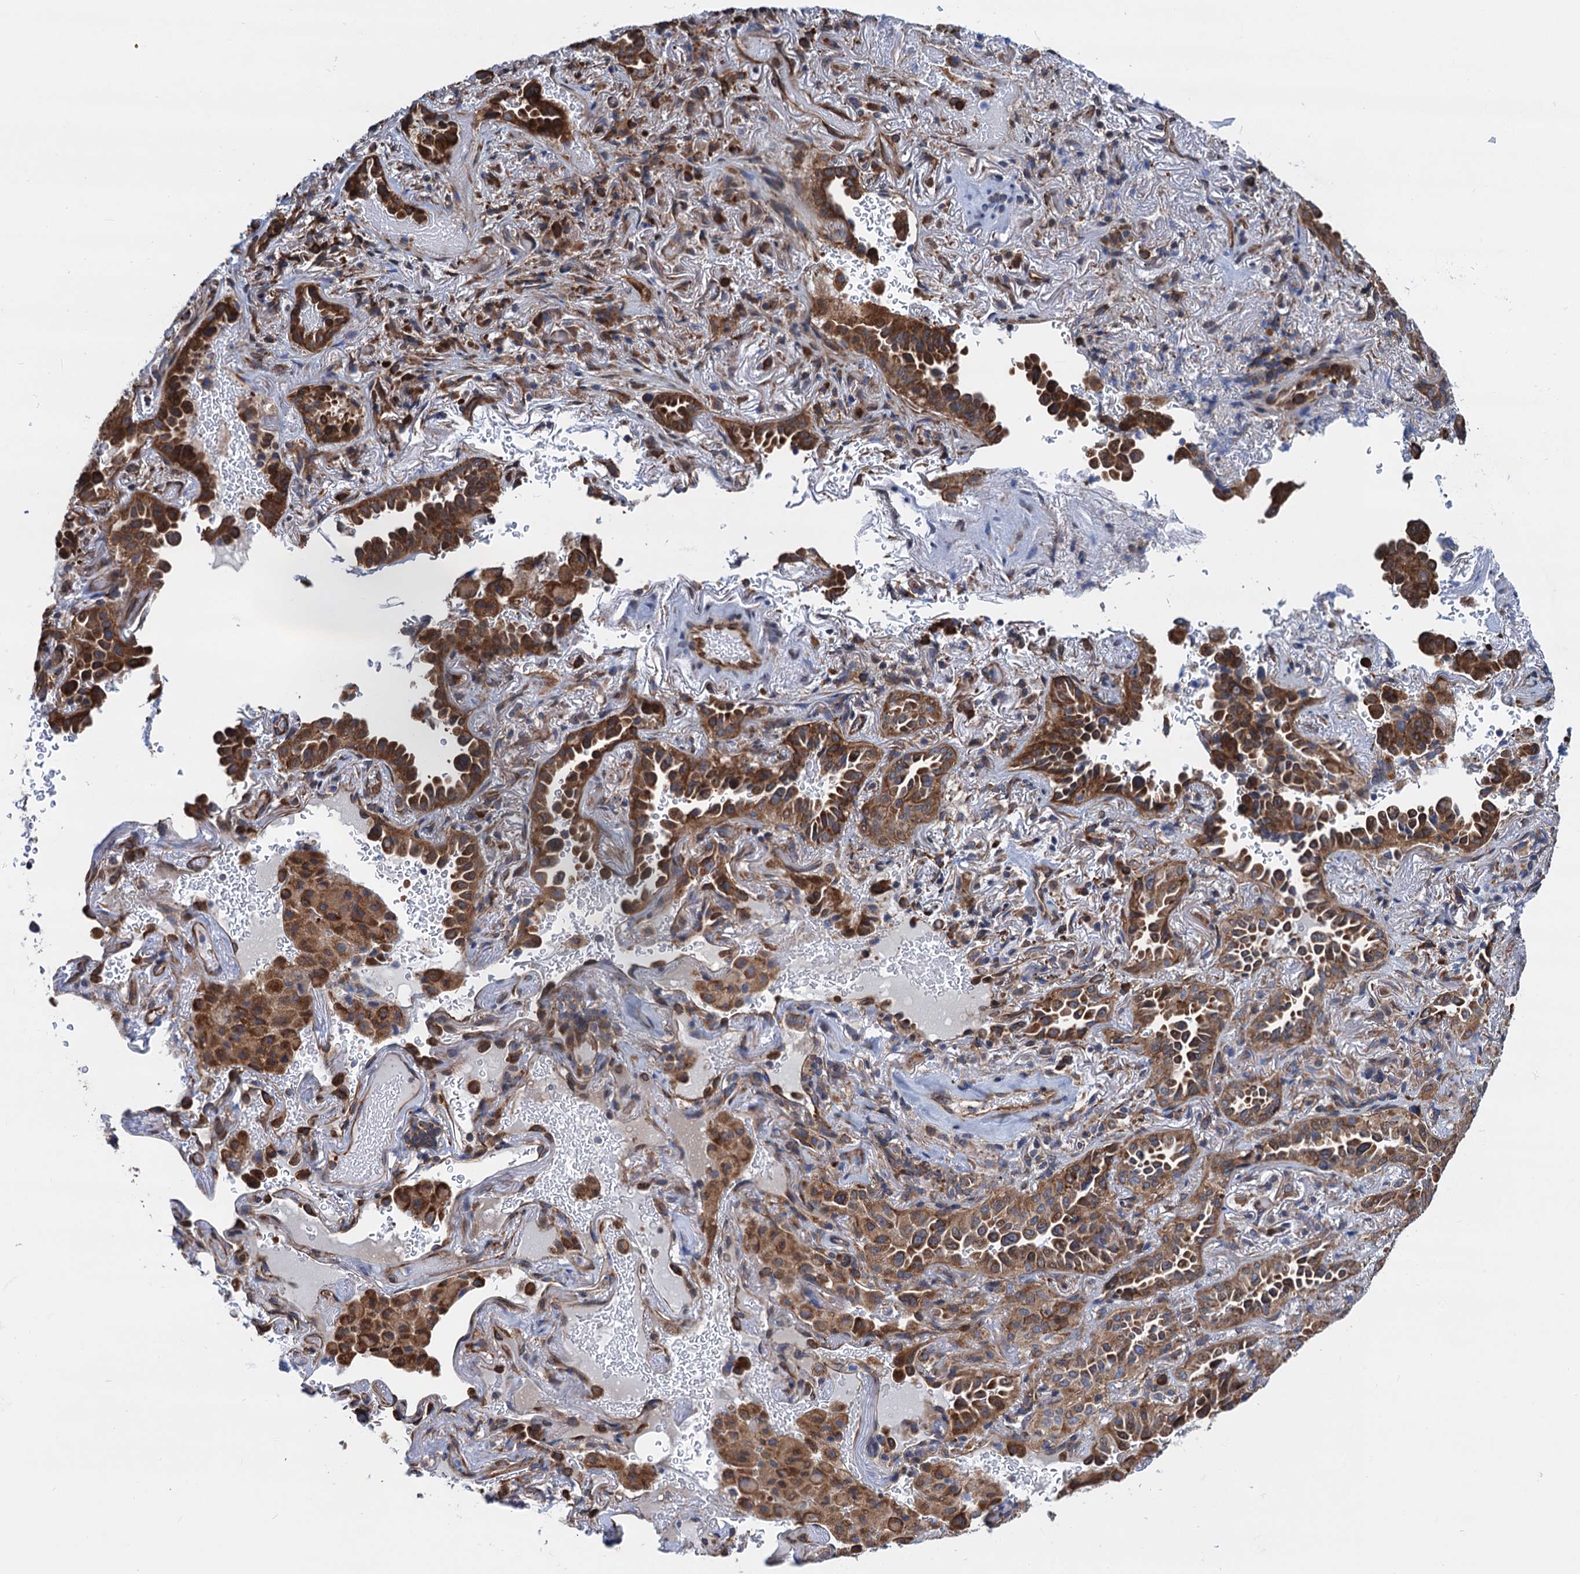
{"staining": {"intensity": "strong", "quantity": ">75%", "location": "cytoplasmic/membranous"}, "tissue": "lung cancer", "cell_type": "Tumor cells", "image_type": "cancer", "snomed": [{"axis": "morphology", "description": "Adenocarcinoma, NOS"}, {"axis": "topography", "description": "Lung"}], "caption": "This is an image of immunohistochemistry staining of lung cancer (adenocarcinoma), which shows strong positivity in the cytoplasmic/membranous of tumor cells.", "gene": "SLC12A7", "patient": {"sex": "female", "age": 69}}